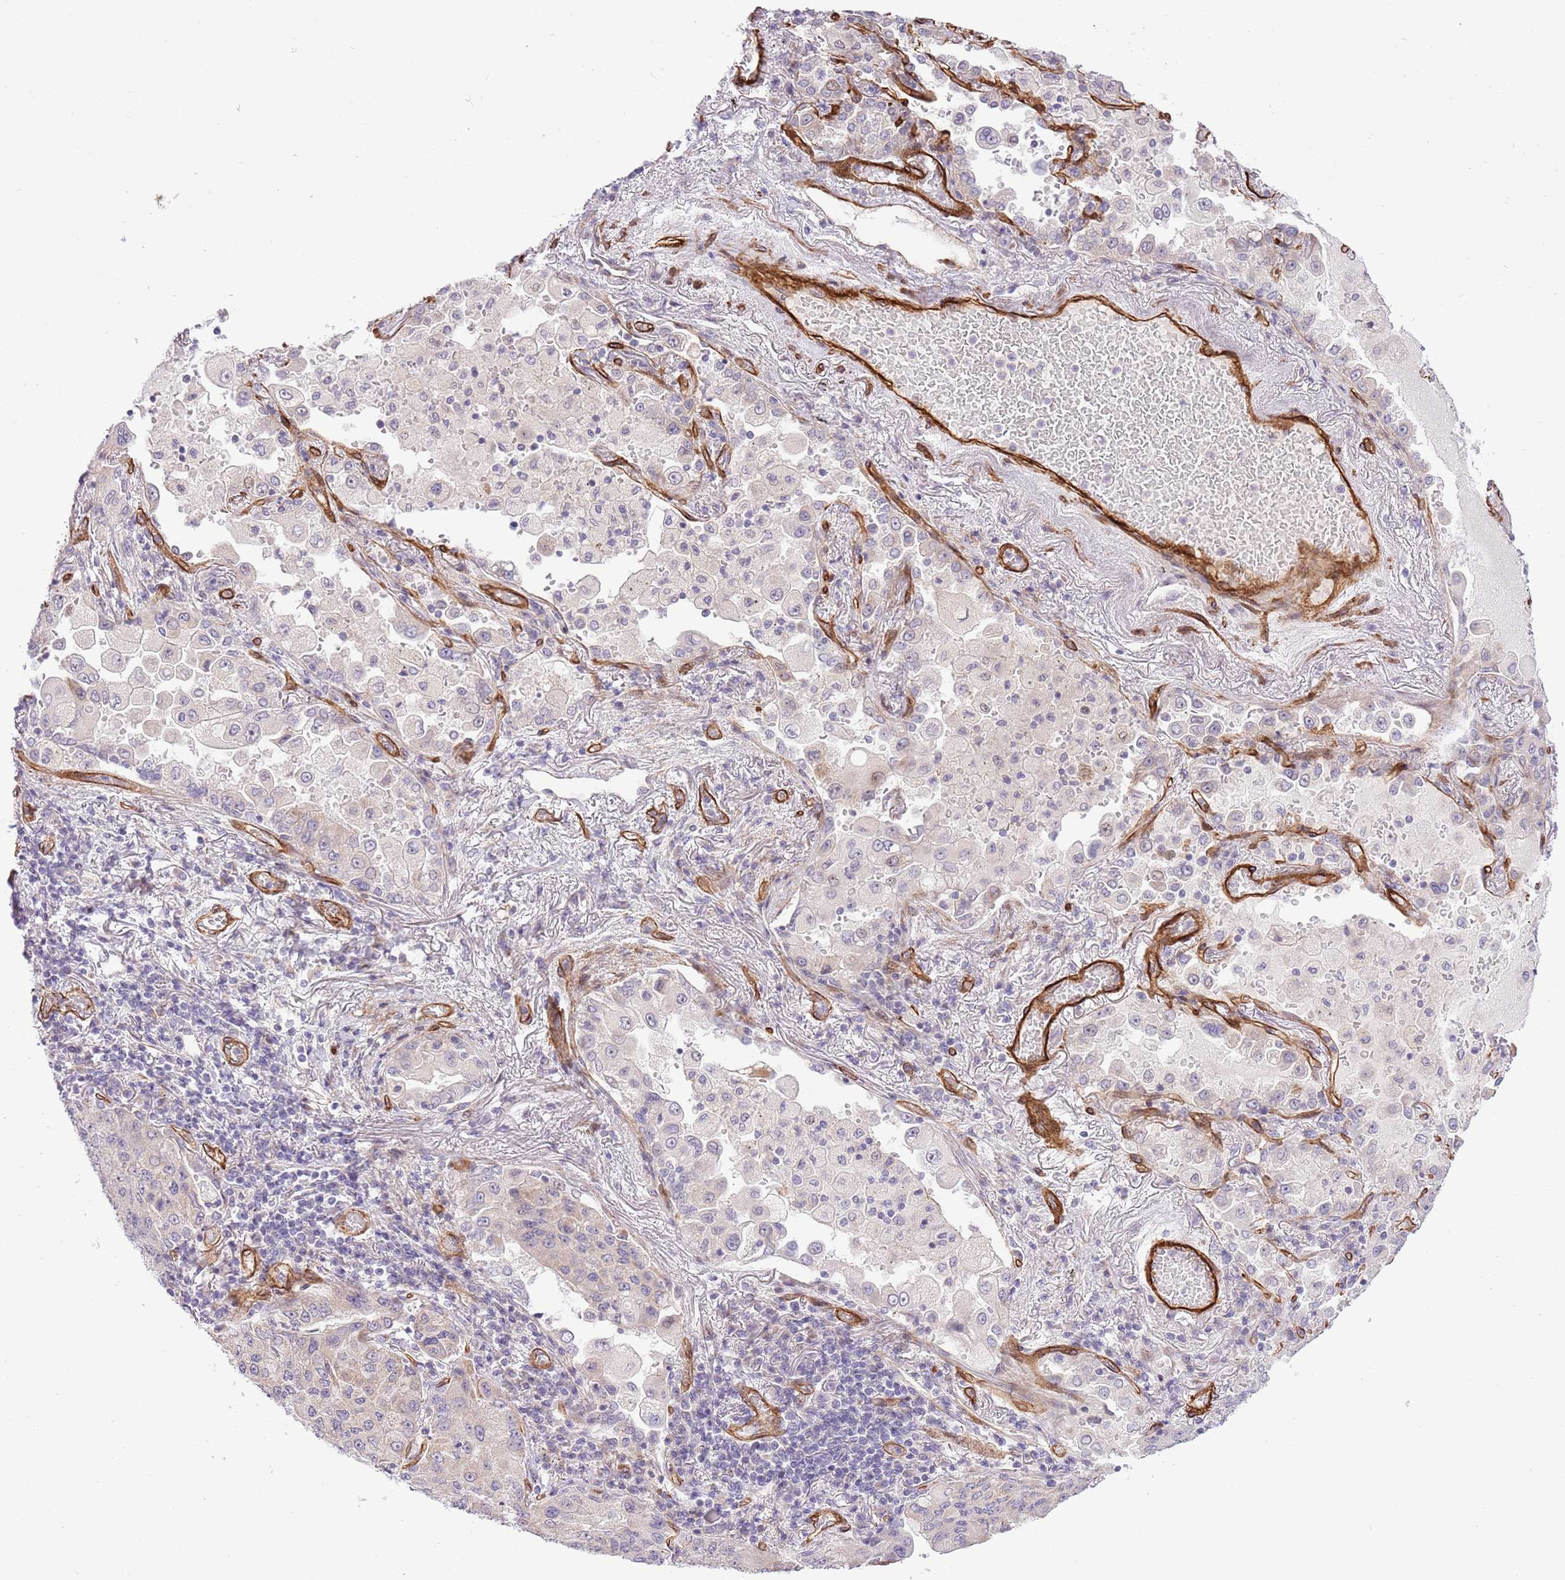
{"staining": {"intensity": "weak", "quantity": "<25%", "location": "cytoplasmic/membranous"}, "tissue": "lung cancer", "cell_type": "Tumor cells", "image_type": "cancer", "snomed": [{"axis": "morphology", "description": "Squamous cell carcinoma, NOS"}, {"axis": "topography", "description": "Lung"}], "caption": "Tumor cells show no significant protein expression in lung cancer.", "gene": "NEK3", "patient": {"sex": "male", "age": 74}}